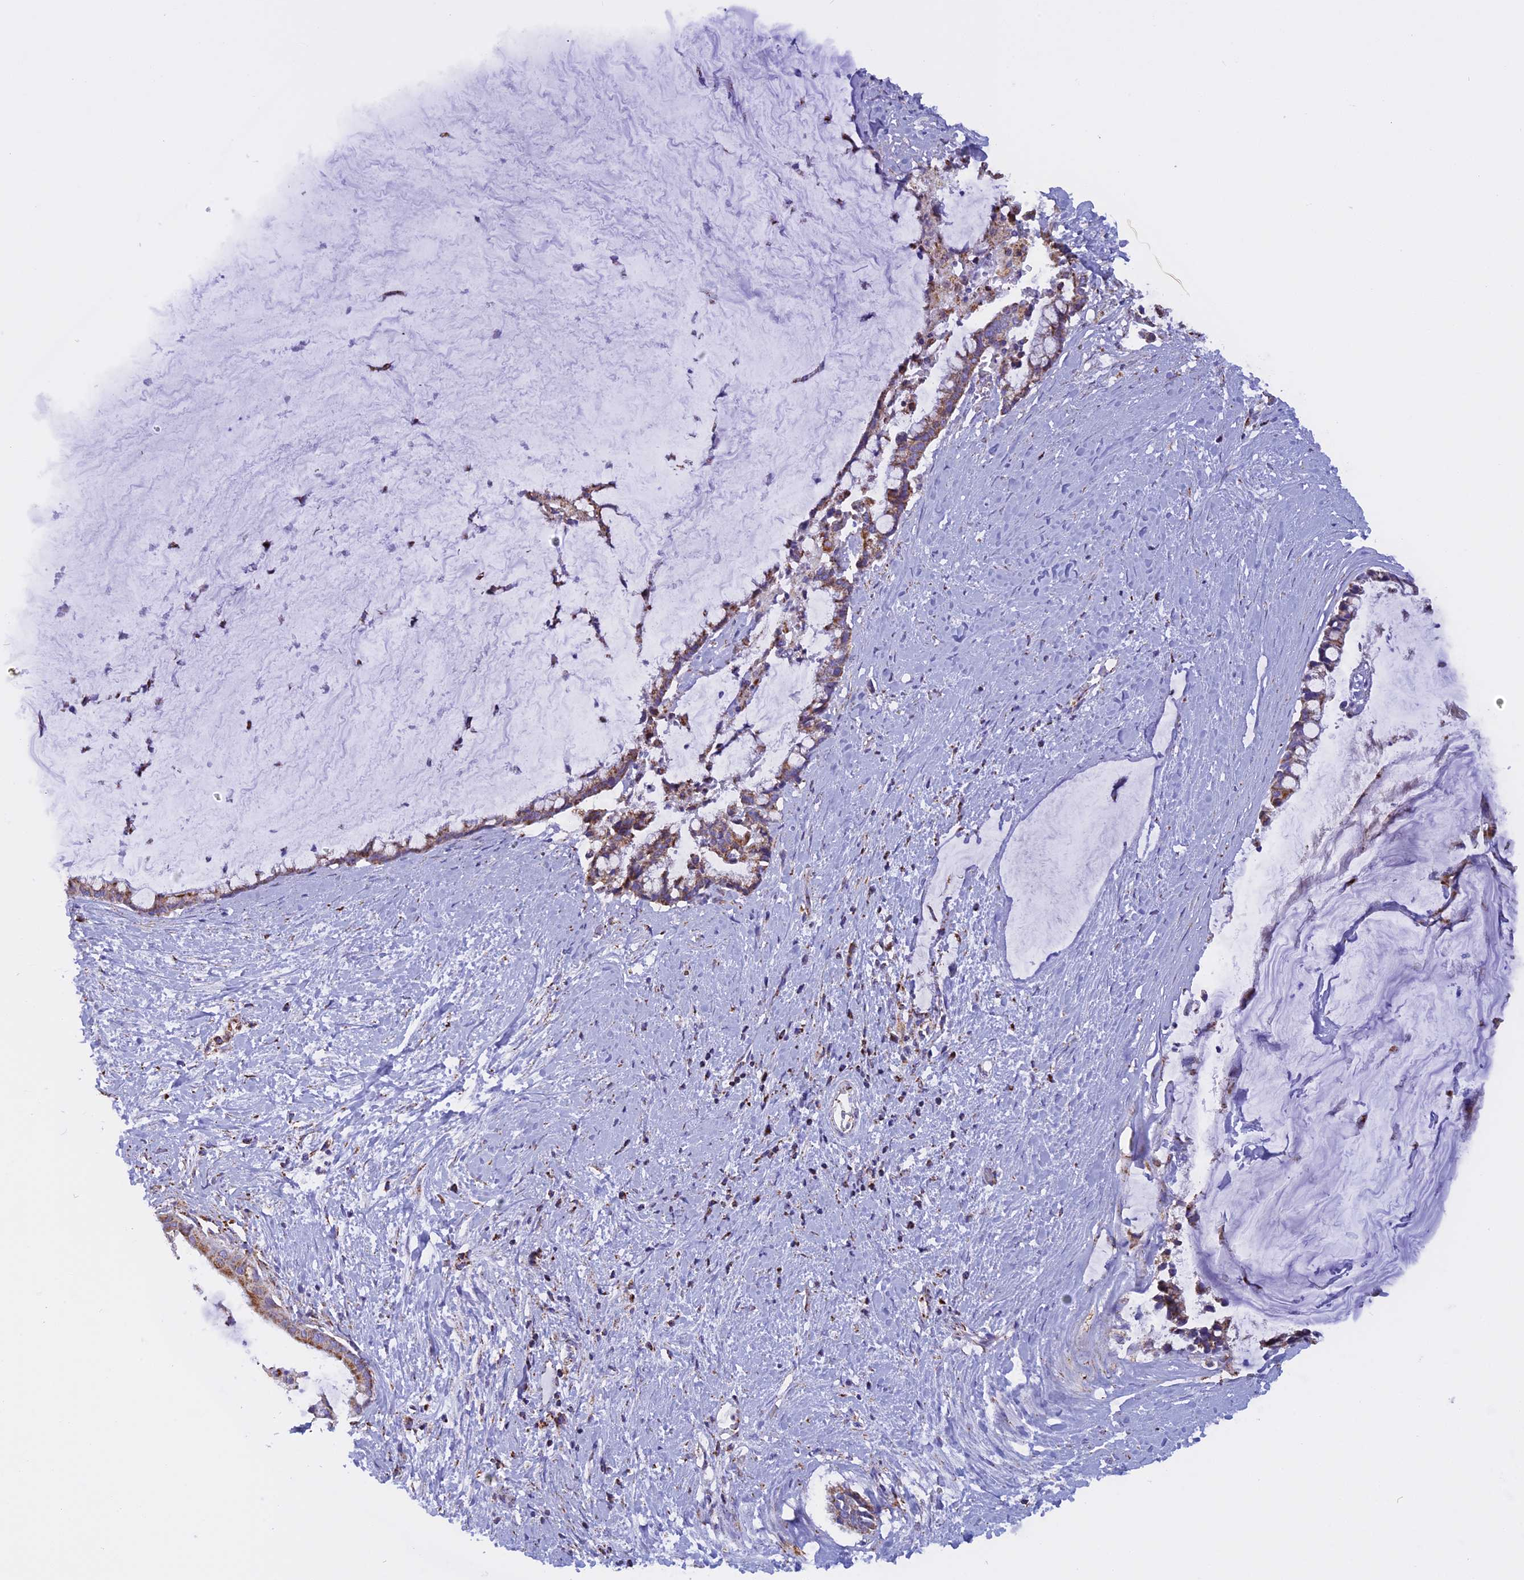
{"staining": {"intensity": "moderate", "quantity": ">75%", "location": "cytoplasmic/membranous"}, "tissue": "pancreatic cancer", "cell_type": "Tumor cells", "image_type": "cancer", "snomed": [{"axis": "morphology", "description": "Adenocarcinoma, NOS"}, {"axis": "topography", "description": "Pancreas"}], "caption": "Adenocarcinoma (pancreatic) tissue displays moderate cytoplasmic/membranous positivity in about >75% of tumor cells", "gene": "KCNG1", "patient": {"sex": "male", "age": 41}}